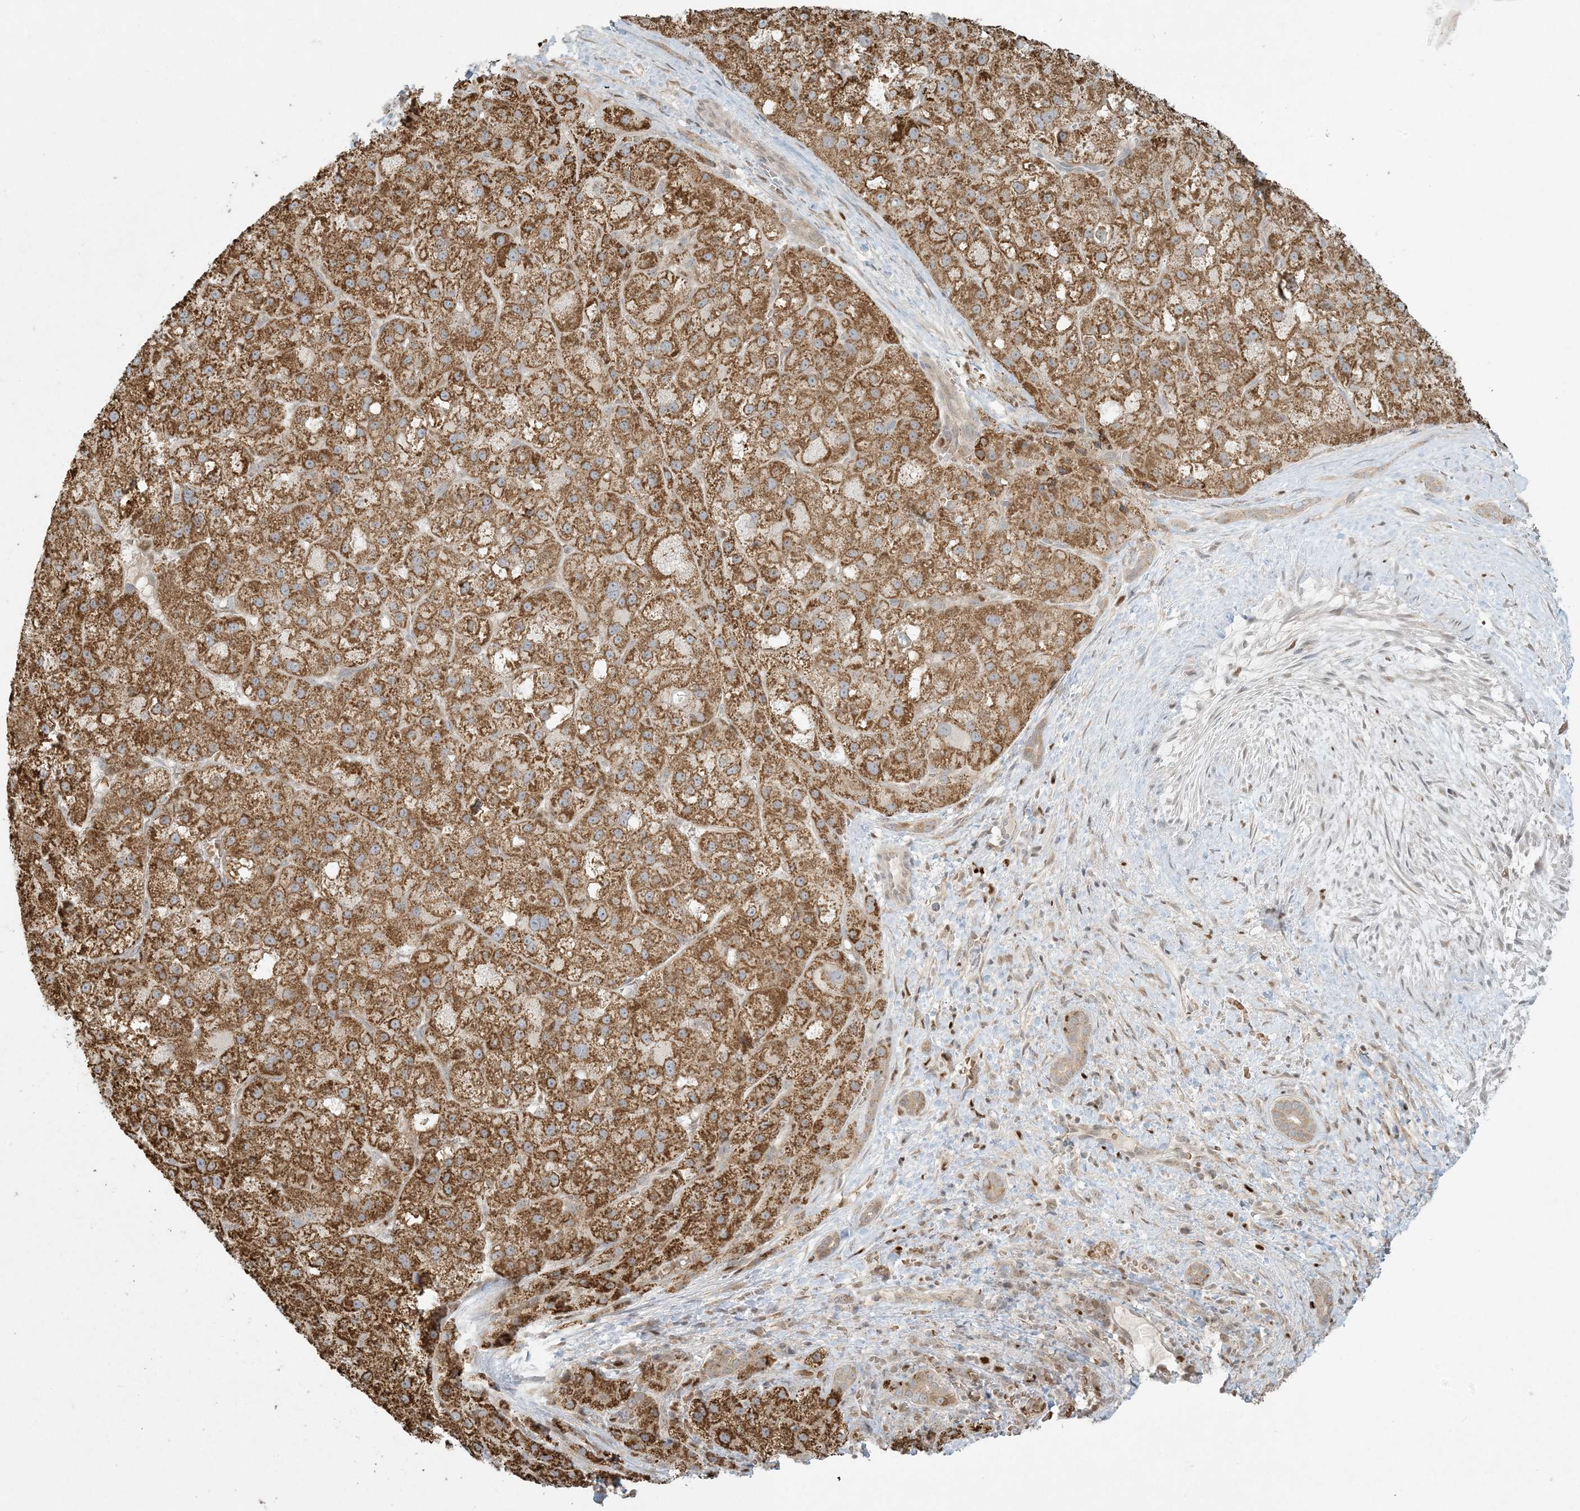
{"staining": {"intensity": "moderate", "quantity": ">75%", "location": "cytoplasmic/membranous"}, "tissue": "liver cancer", "cell_type": "Tumor cells", "image_type": "cancer", "snomed": [{"axis": "morphology", "description": "Carcinoma, Hepatocellular, NOS"}, {"axis": "topography", "description": "Liver"}], "caption": "The micrograph shows immunohistochemical staining of liver hepatocellular carcinoma. There is moderate cytoplasmic/membranous positivity is present in about >75% of tumor cells. (DAB IHC, brown staining for protein, blue staining for nuclei).", "gene": "CTDNEP1", "patient": {"sex": "male", "age": 57}}